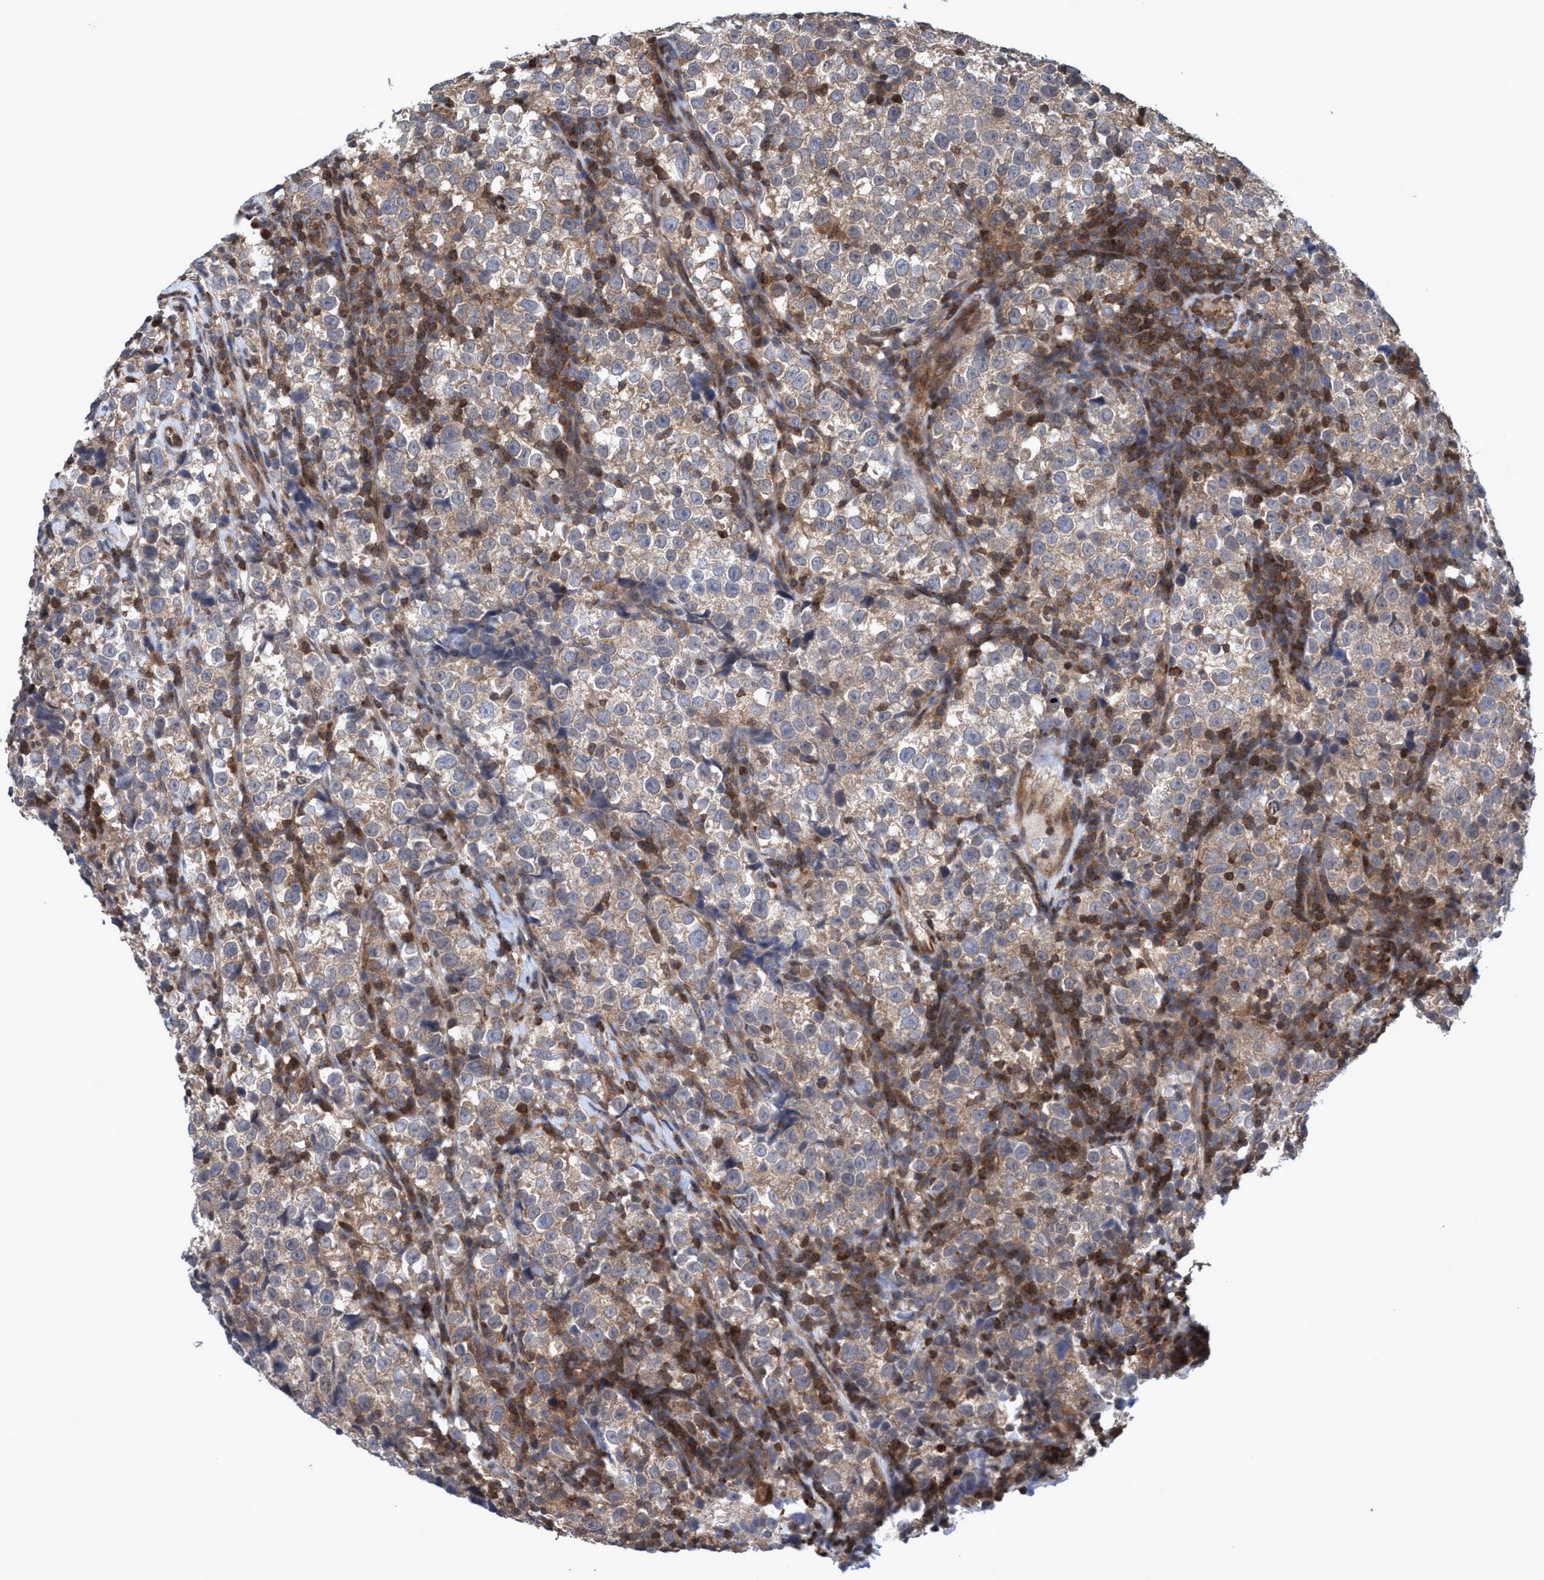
{"staining": {"intensity": "weak", "quantity": ">75%", "location": "cytoplasmic/membranous"}, "tissue": "testis cancer", "cell_type": "Tumor cells", "image_type": "cancer", "snomed": [{"axis": "morphology", "description": "Normal tissue, NOS"}, {"axis": "morphology", "description": "Seminoma, NOS"}, {"axis": "topography", "description": "Testis"}], "caption": "Immunohistochemical staining of human testis cancer demonstrates low levels of weak cytoplasmic/membranous protein positivity in approximately >75% of tumor cells.", "gene": "GLOD4", "patient": {"sex": "male", "age": 43}}